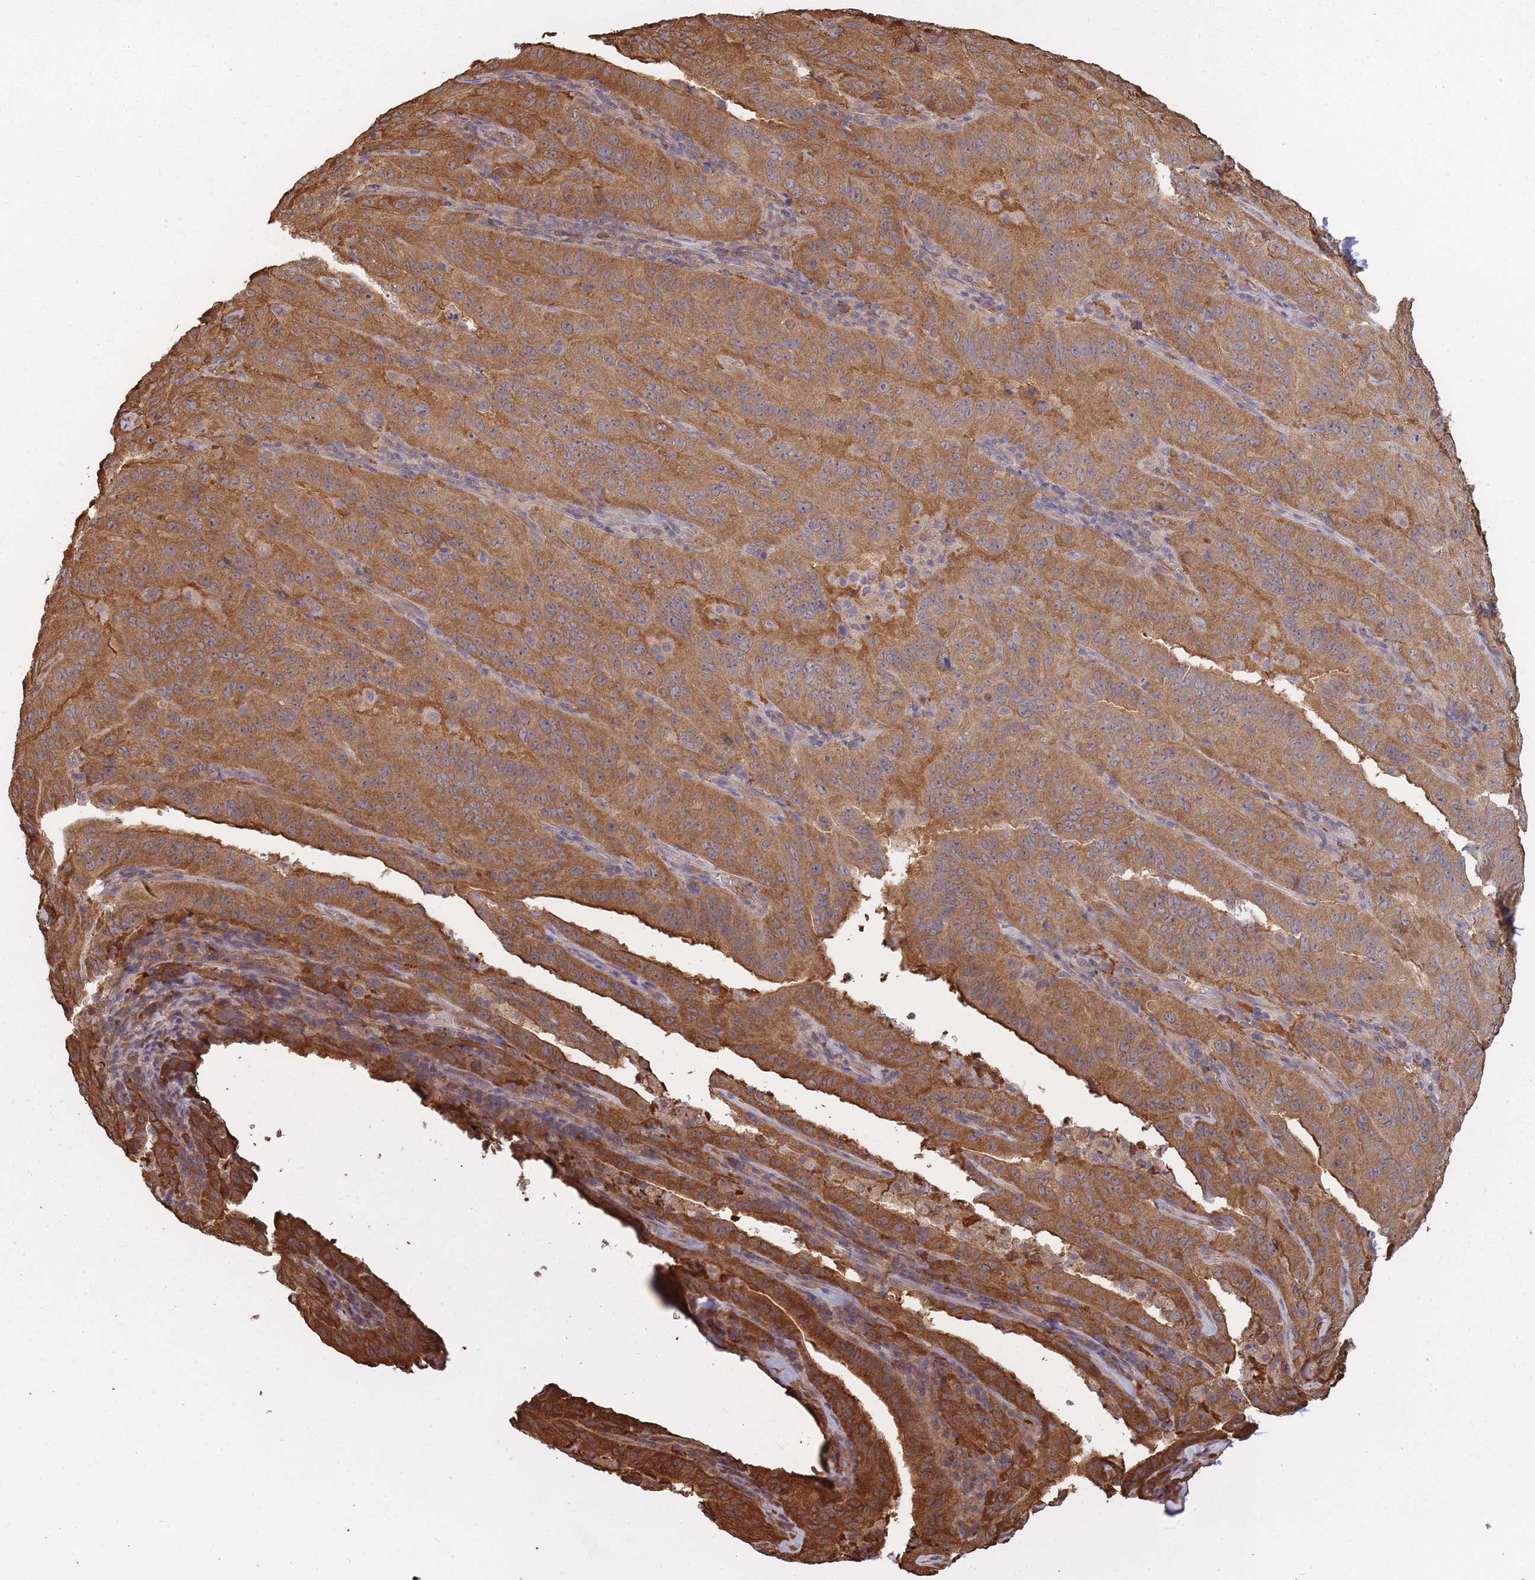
{"staining": {"intensity": "strong", "quantity": ">75%", "location": "cytoplasmic/membranous"}, "tissue": "pancreatic cancer", "cell_type": "Tumor cells", "image_type": "cancer", "snomed": [{"axis": "morphology", "description": "Adenocarcinoma, NOS"}, {"axis": "topography", "description": "Pancreas"}], "caption": "Immunohistochemistry (IHC) histopathology image of pancreatic cancer stained for a protein (brown), which exhibits high levels of strong cytoplasmic/membranous expression in approximately >75% of tumor cells.", "gene": "ARL13B", "patient": {"sex": "male", "age": 63}}